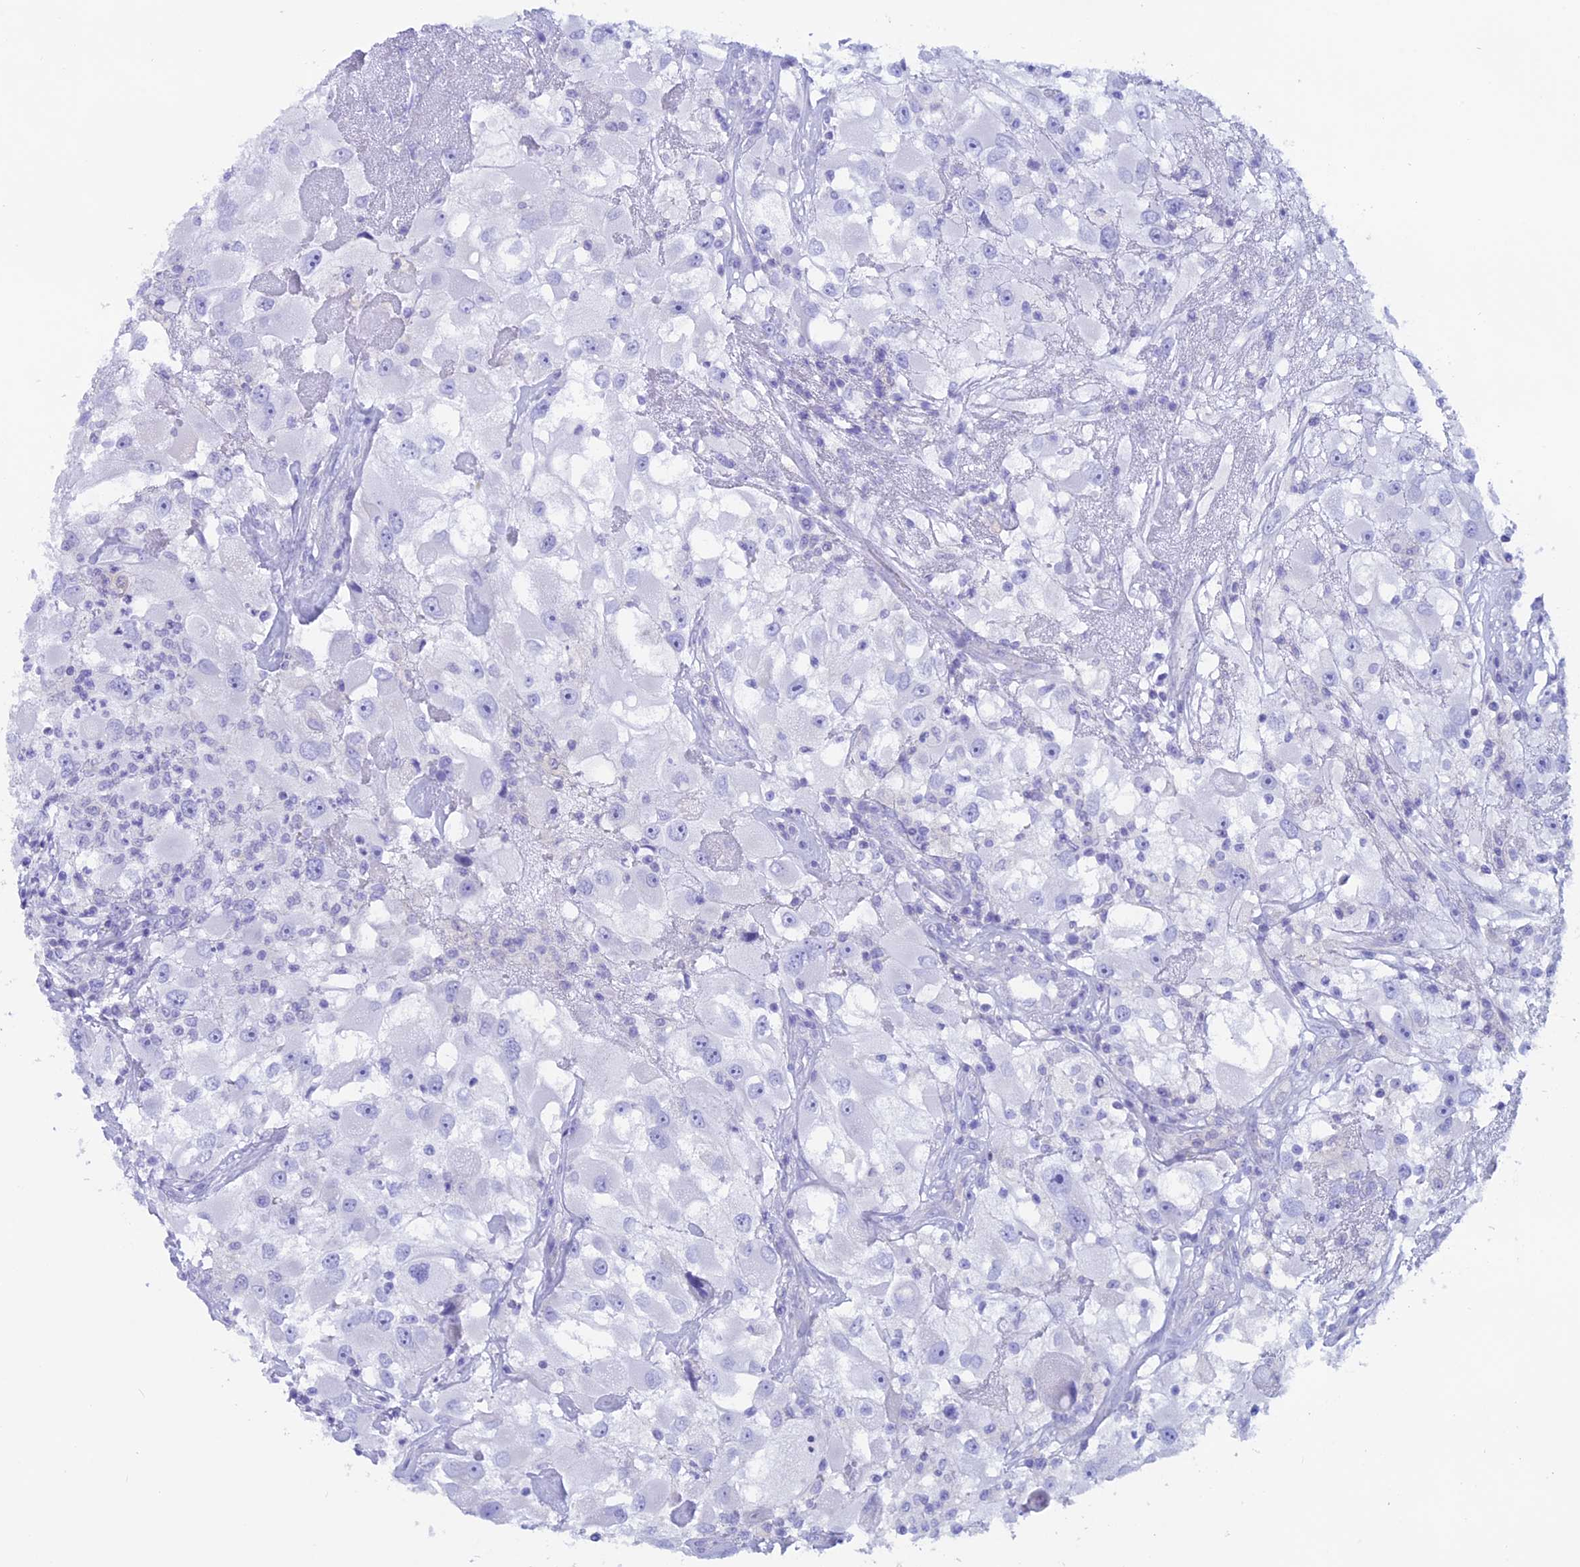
{"staining": {"intensity": "negative", "quantity": "none", "location": "none"}, "tissue": "renal cancer", "cell_type": "Tumor cells", "image_type": "cancer", "snomed": [{"axis": "morphology", "description": "Adenocarcinoma, NOS"}, {"axis": "topography", "description": "Kidney"}], "caption": "Immunohistochemistry photomicrograph of human adenocarcinoma (renal) stained for a protein (brown), which shows no staining in tumor cells.", "gene": "RP1", "patient": {"sex": "female", "age": 52}}